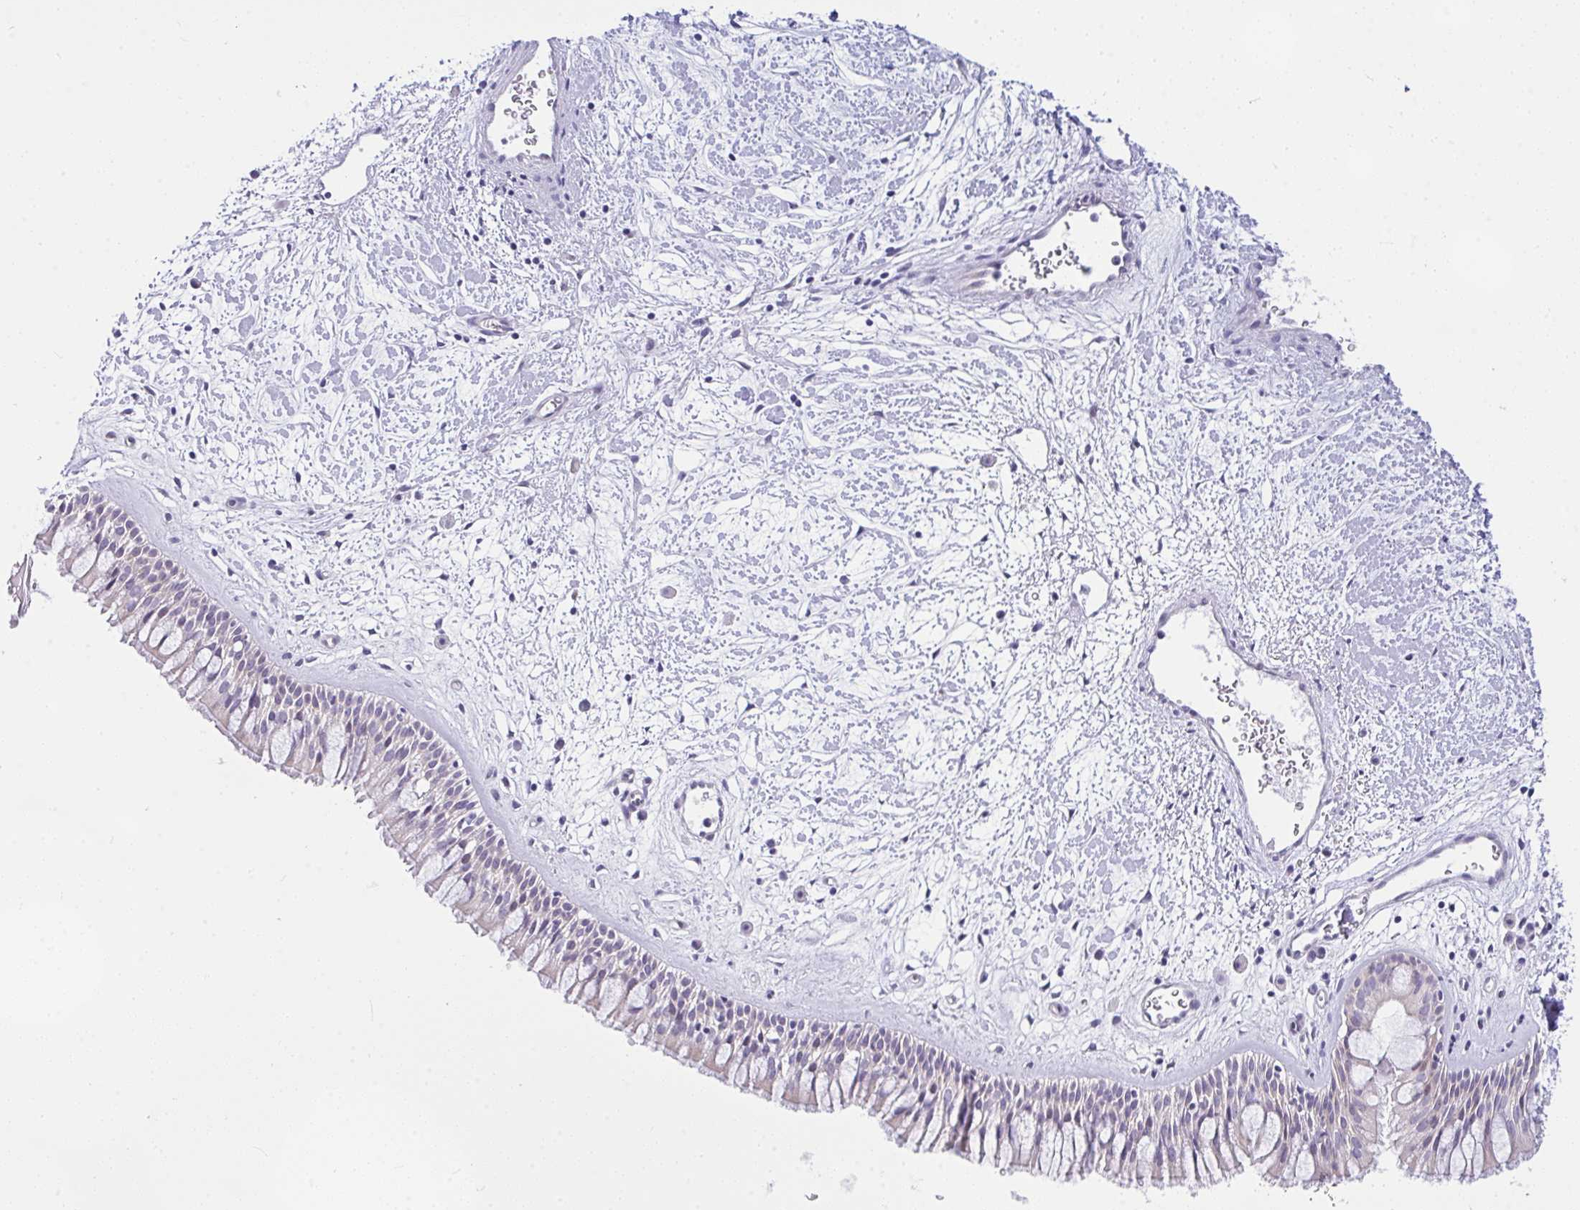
{"staining": {"intensity": "weak", "quantity": "25%-75%", "location": "cytoplasmic/membranous"}, "tissue": "nasopharynx", "cell_type": "Respiratory epithelial cells", "image_type": "normal", "snomed": [{"axis": "morphology", "description": "Normal tissue, NOS"}, {"axis": "topography", "description": "Nasopharynx"}], "caption": "Normal nasopharynx demonstrates weak cytoplasmic/membranous positivity in approximately 25%-75% of respiratory epithelial cells, visualized by immunohistochemistry. The staining was performed using DAB (3,3'-diaminobenzidine) to visualize the protein expression in brown, while the nuclei were stained in blue with hematoxylin (Magnification: 20x).", "gene": "NFXL1", "patient": {"sex": "male", "age": 65}}